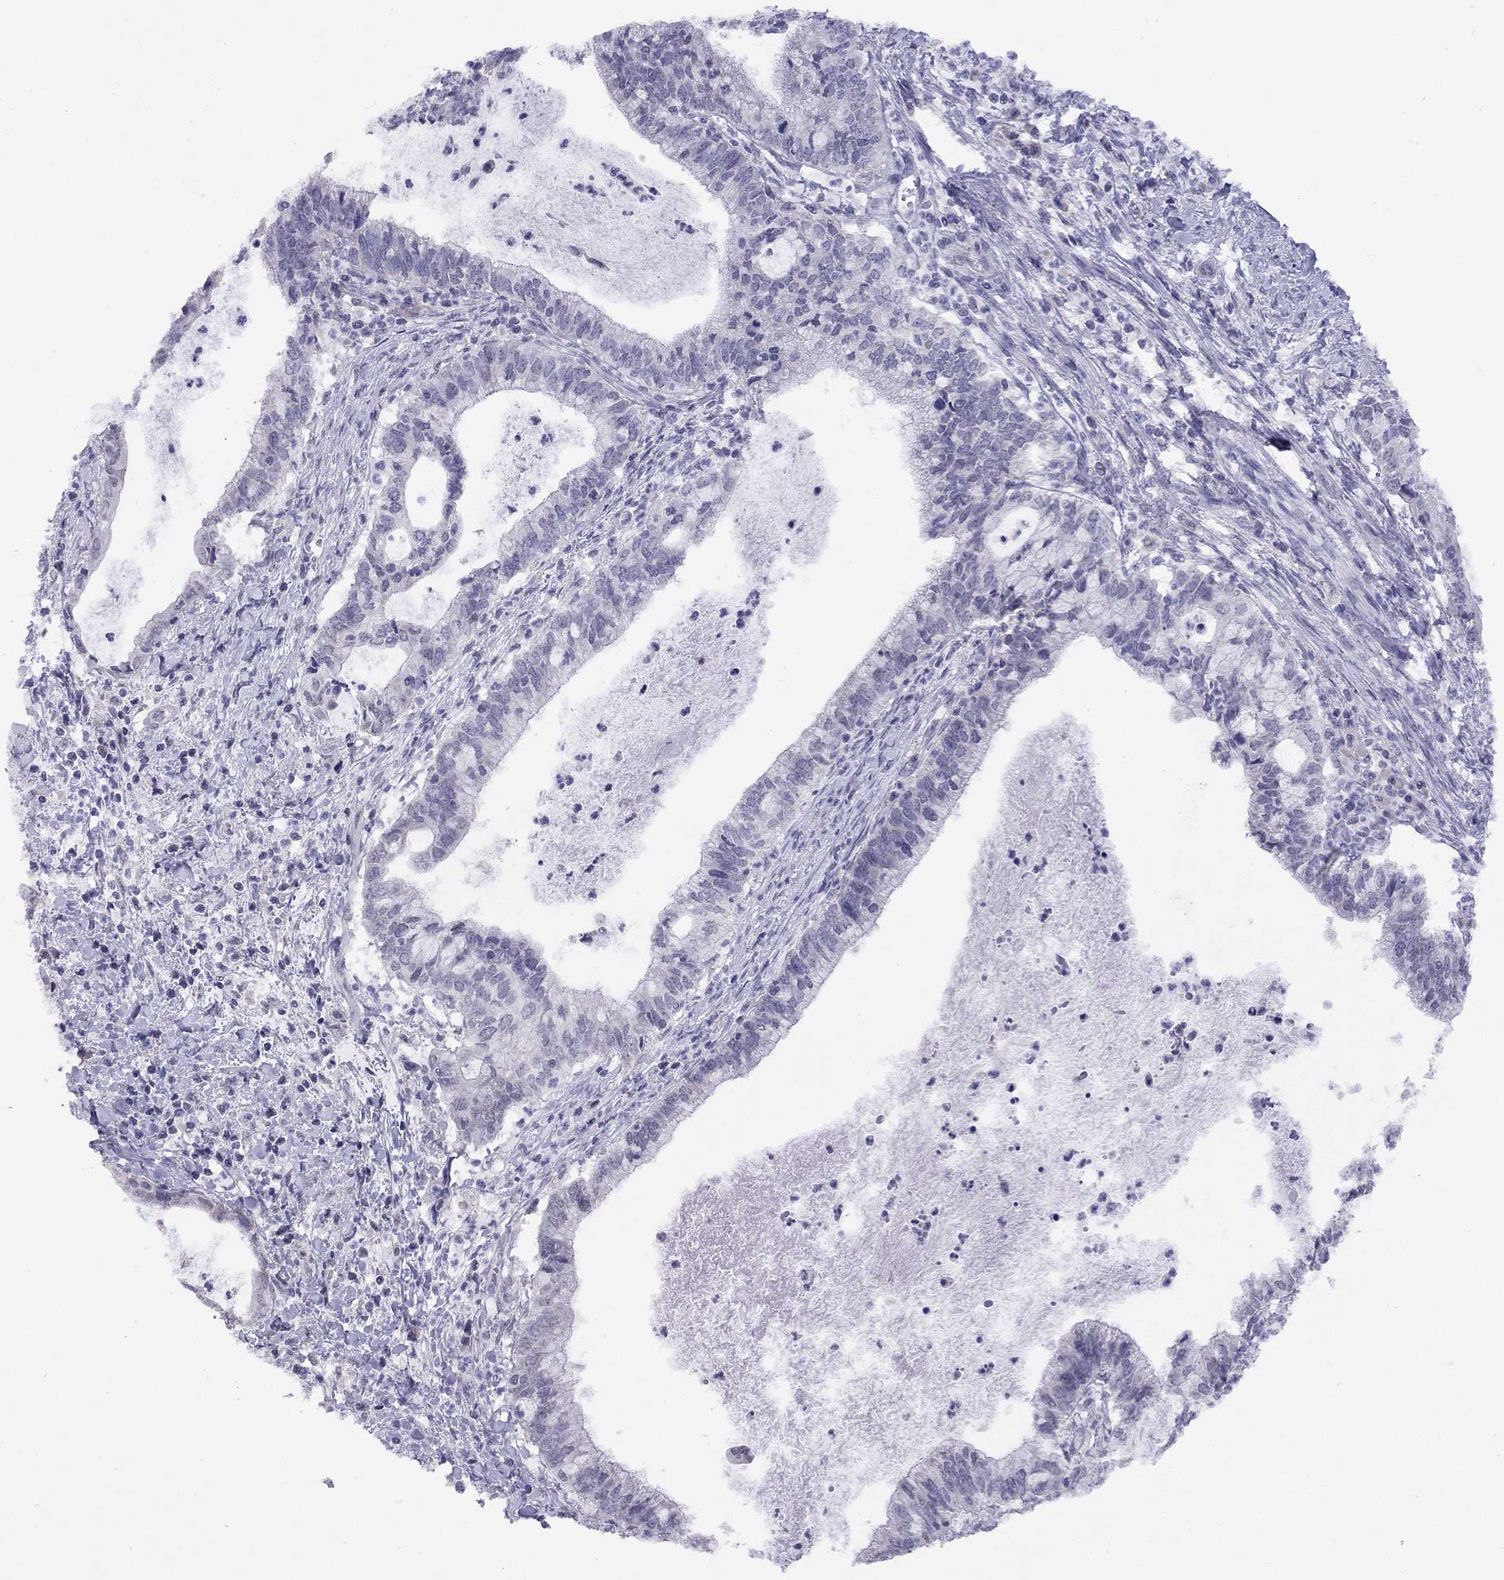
{"staining": {"intensity": "negative", "quantity": "none", "location": "none"}, "tissue": "cervical cancer", "cell_type": "Tumor cells", "image_type": "cancer", "snomed": [{"axis": "morphology", "description": "Adenocarcinoma, NOS"}, {"axis": "topography", "description": "Cervix"}], "caption": "A micrograph of human cervical adenocarcinoma is negative for staining in tumor cells.", "gene": "HES5", "patient": {"sex": "female", "age": 42}}